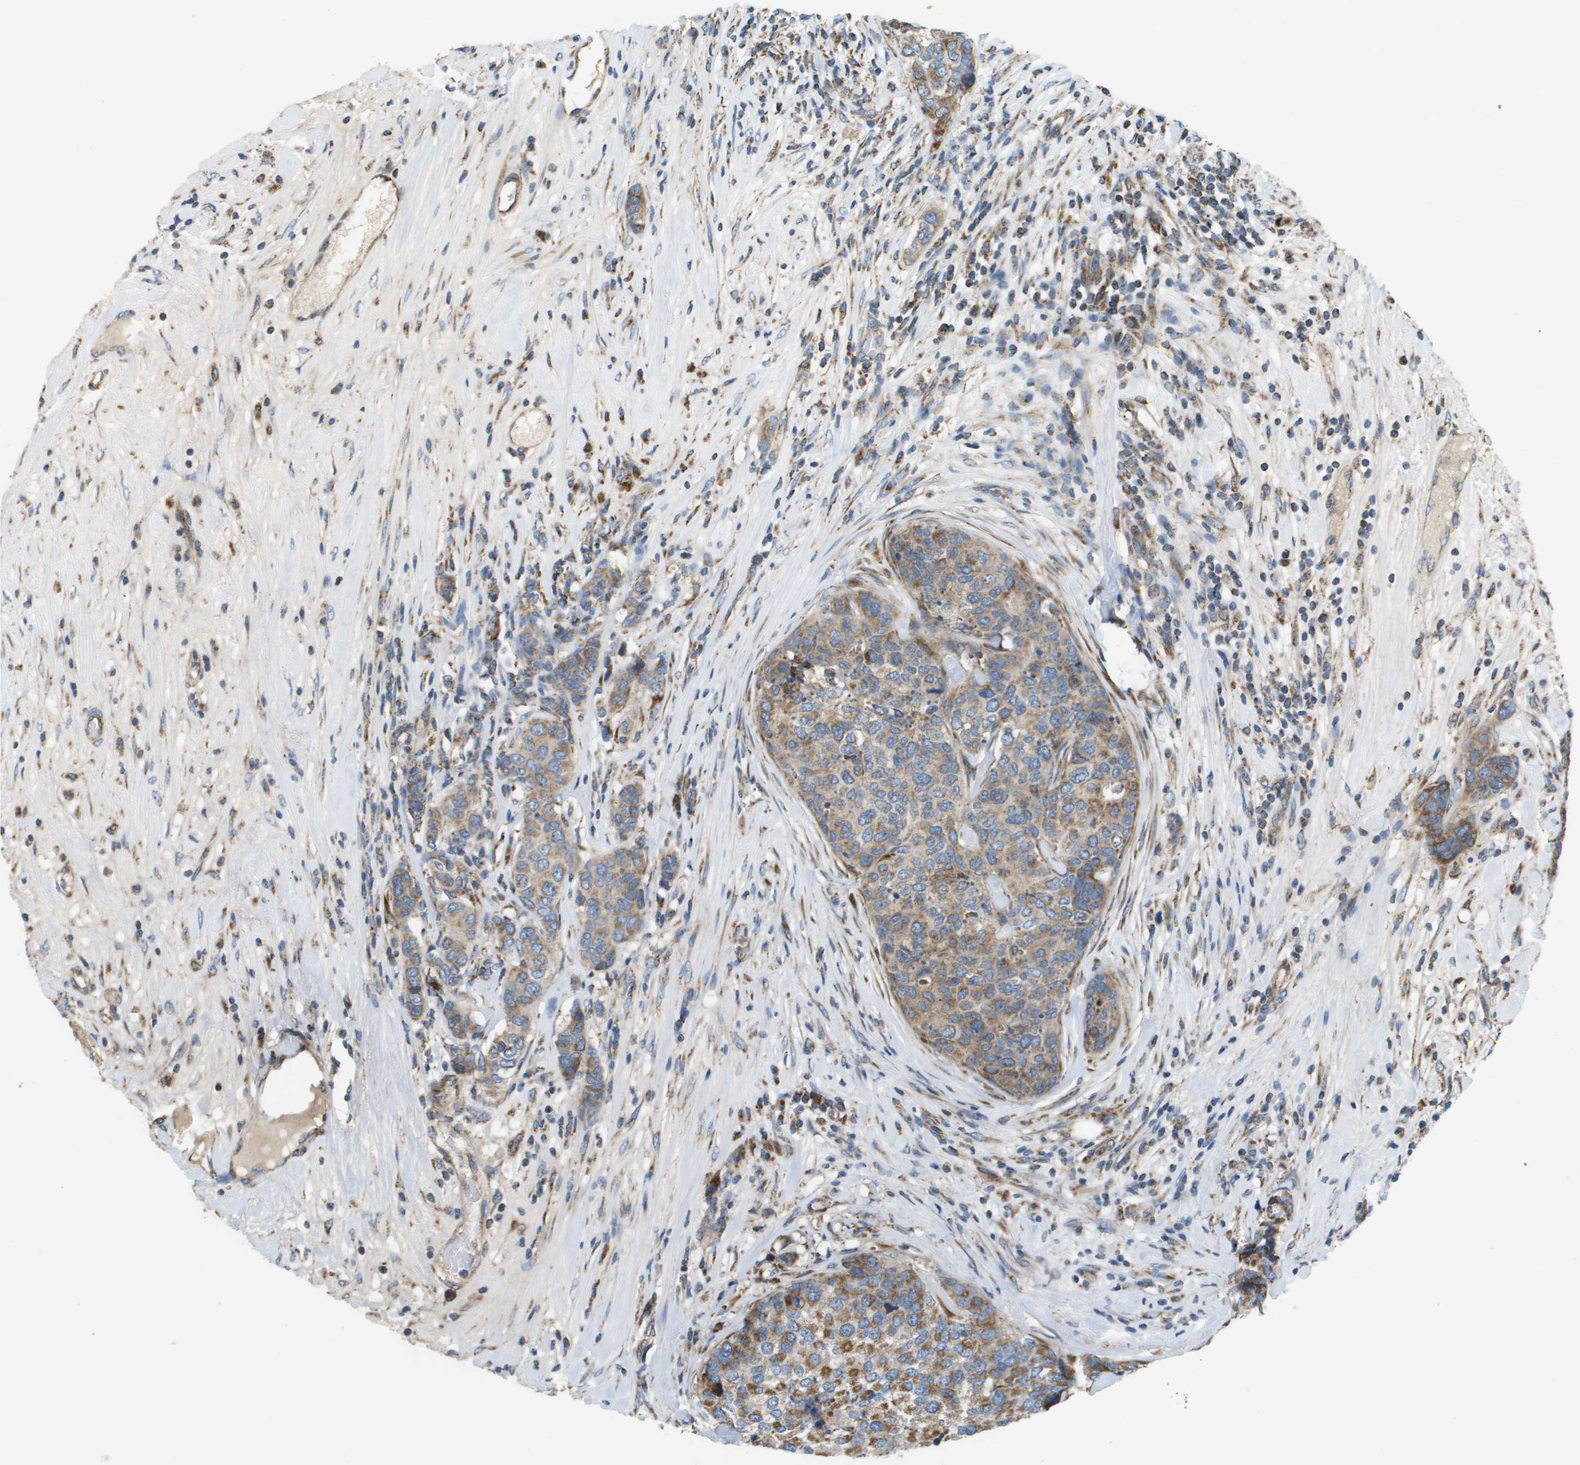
{"staining": {"intensity": "moderate", "quantity": ">75%", "location": "cytoplasmic/membranous"}, "tissue": "breast cancer", "cell_type": "Tumor cells", "image_type": "cancer", "snomed": [{"axis": "morphology", "description": "Lobular carcinoma"}, {"axis": "topography", "description": "Breast"}], "caption": "High-magnification brightfield microscopy of breast cancer (lobular carcinoma) stained with DAB (brown) and counterstained with hematoxylin (blue). tumor cells exhibit moderate cytoplasmic/membranous positivity is present in approximately>75% of cells.", "gene": "NRK", "patient": {"sex": "female", "age": 59}}